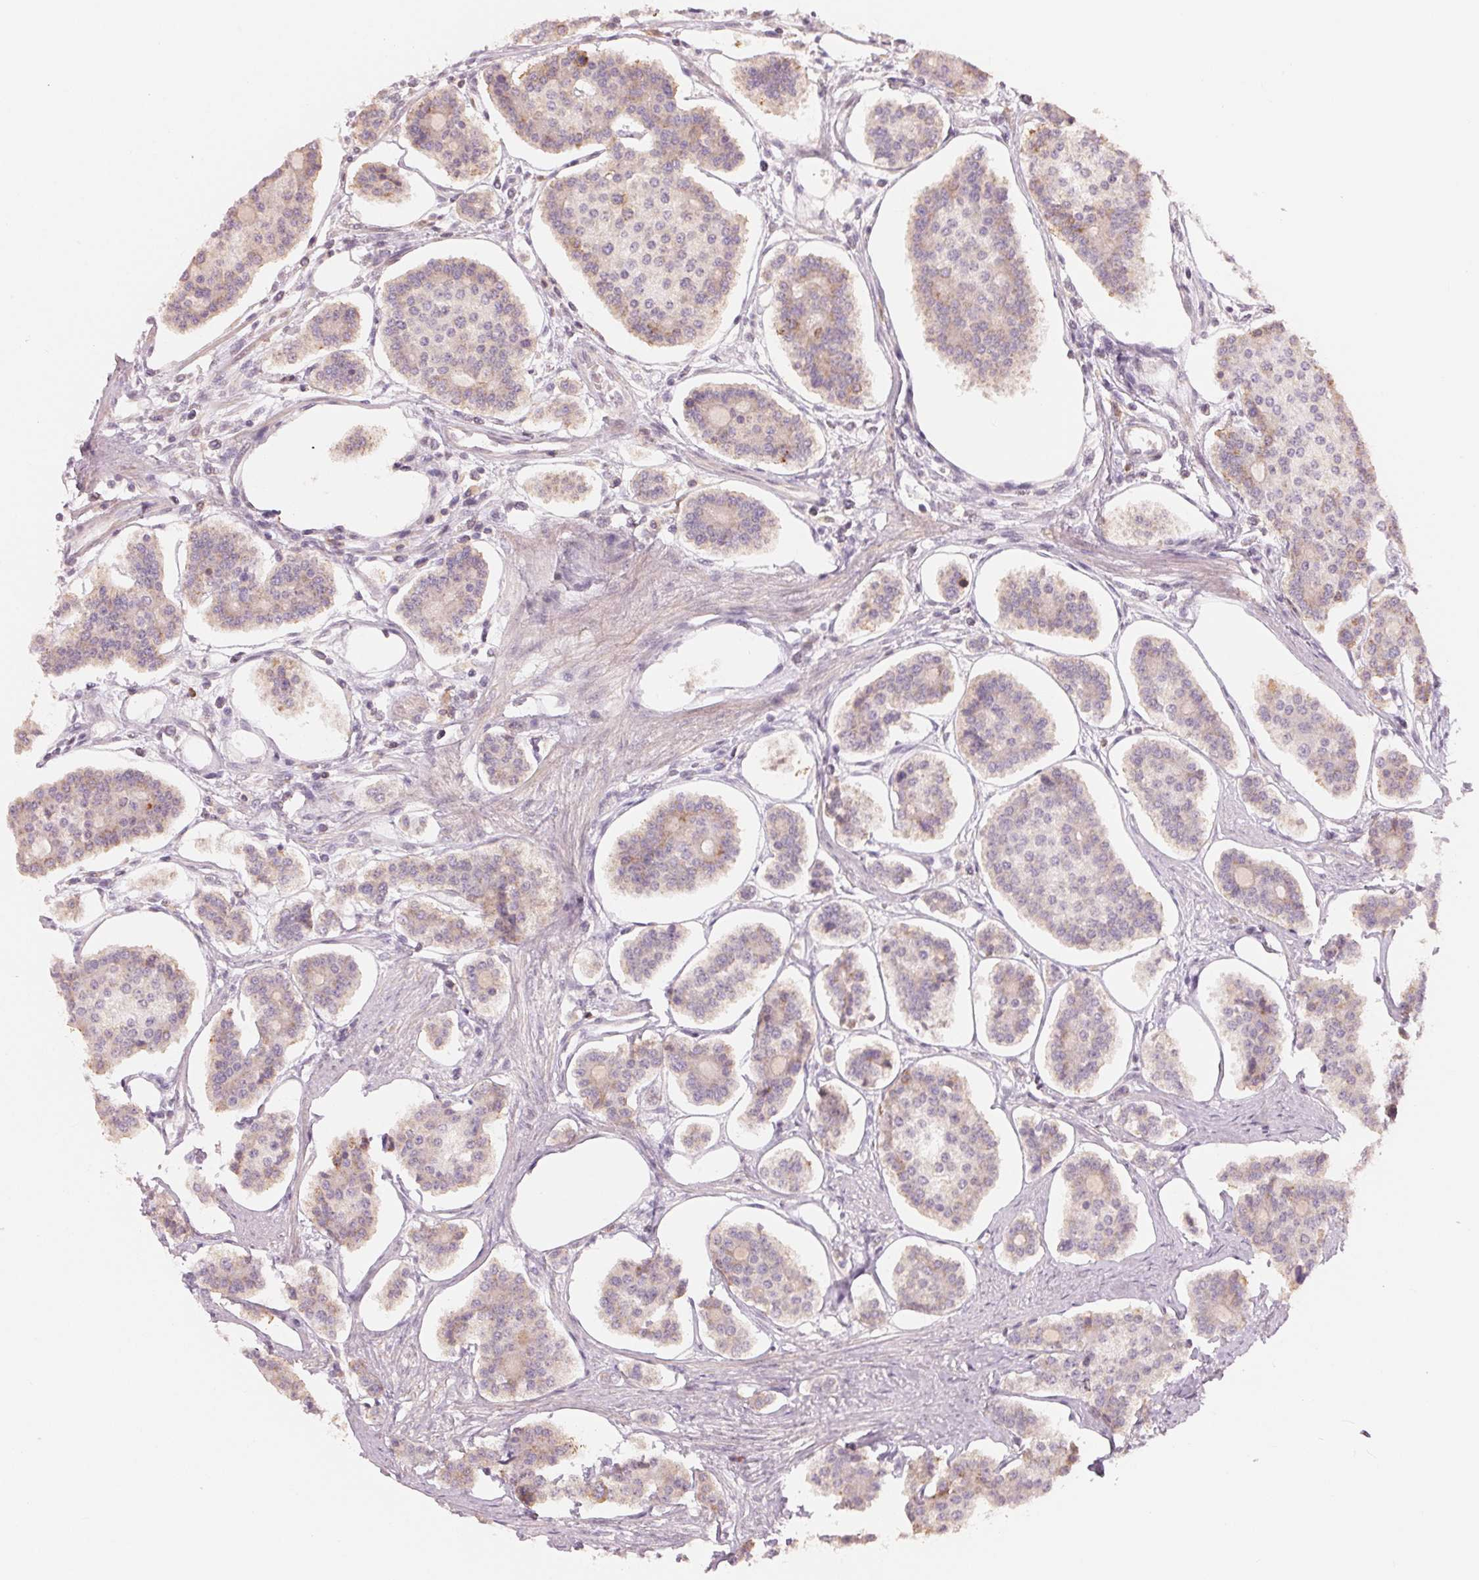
{"staining": {"intensity": "weak", "quantity": "<25%", "location": "cytoplasmic/membranous"}, "tissue": "carcinoid", "cell_type": "Tumor cells", "image_type": "cancer", "snomed": [{"axis": "morphology", "description": "Carcinoid, malignant, NOS"}, {"axis": "topography", "description": "Small intestine"}], "caption": "Immunohistochemical staining of human carcinoid (malignant) reveals no significant expression in tumor cells.", "gene": "DENND2C", "patient": {"sex": "female", "age": 65}}